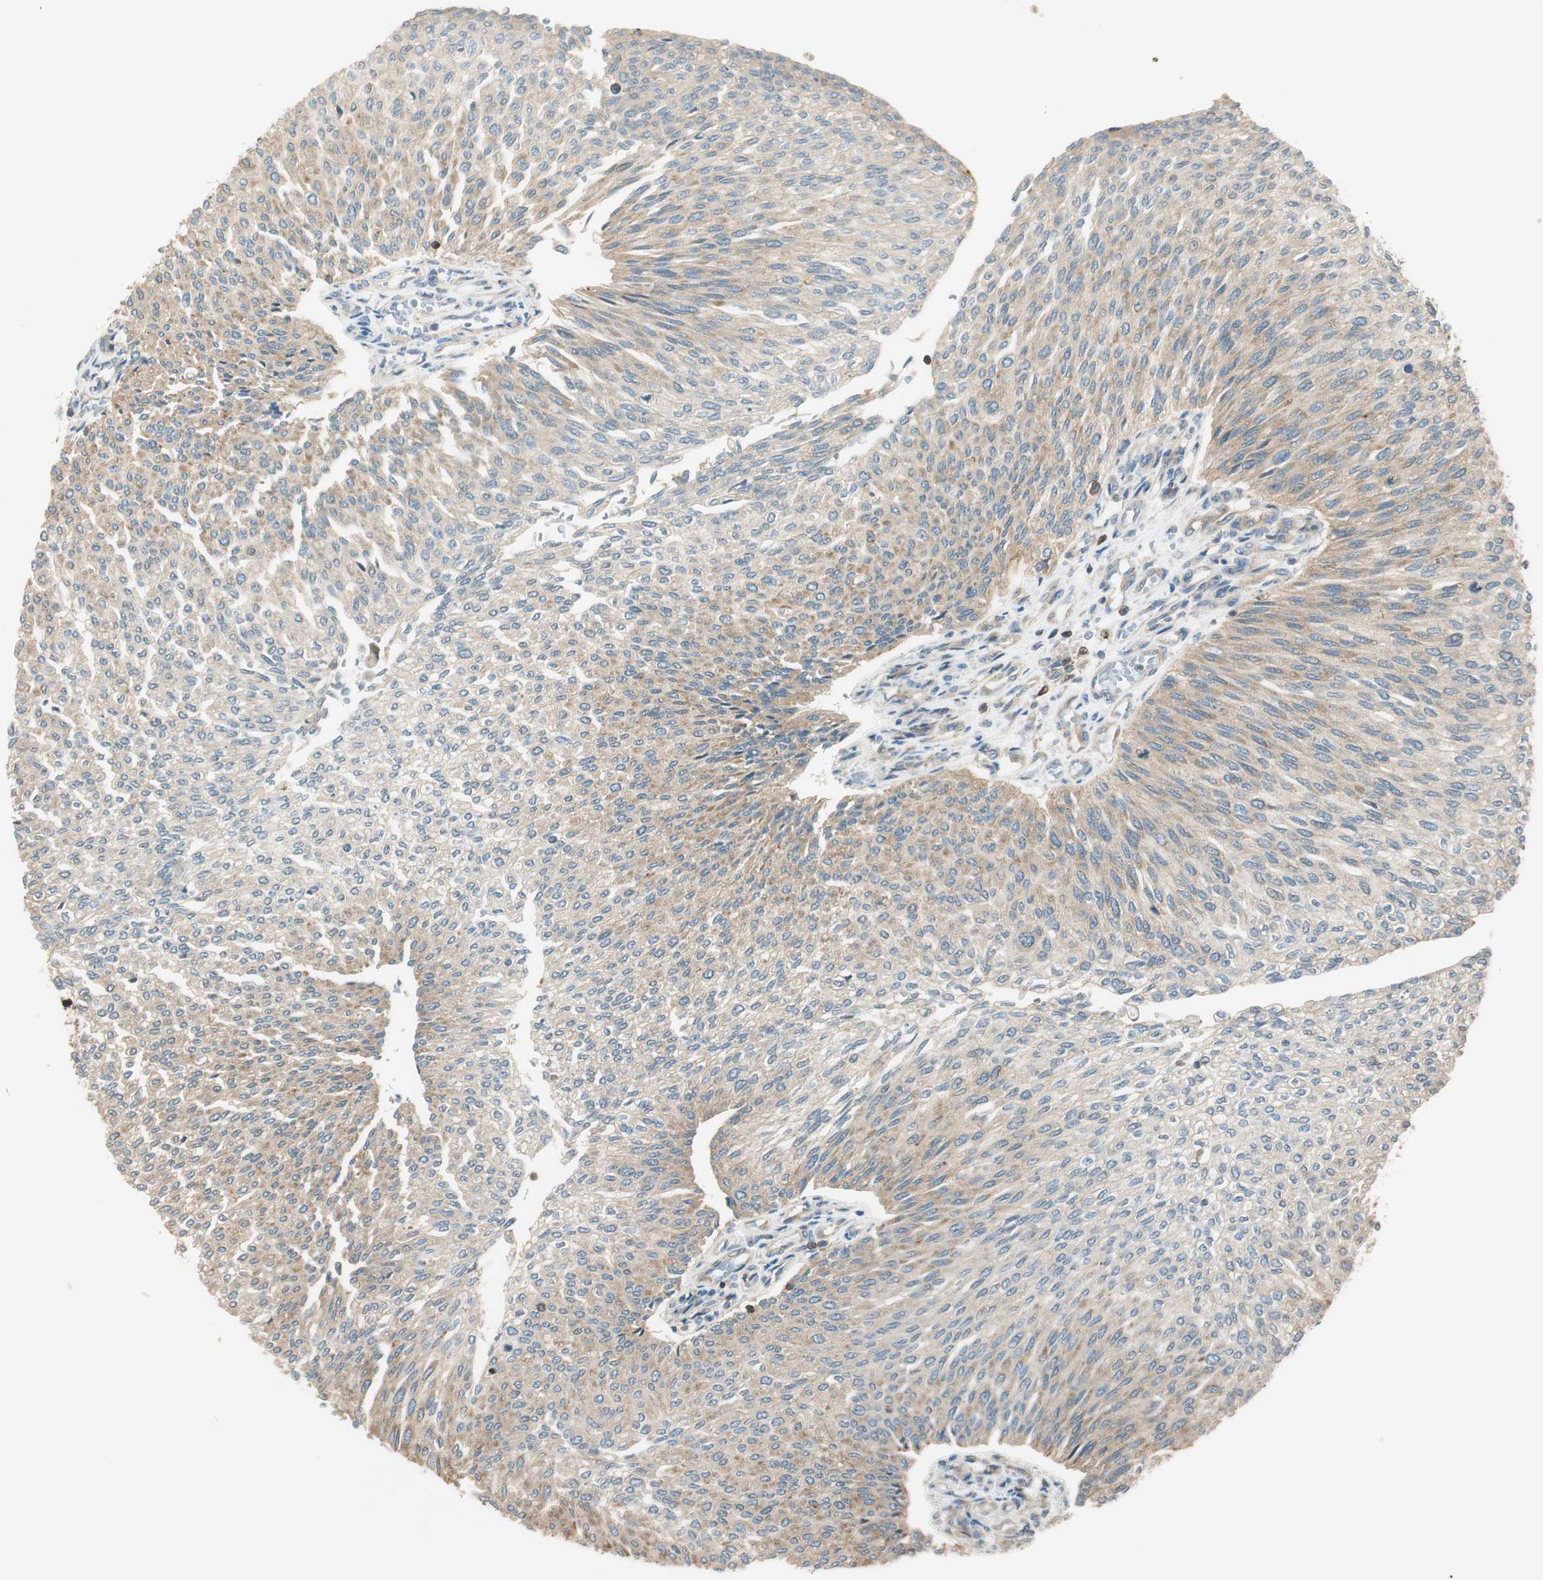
{"staining": {"intensity": "weak", "quantity": ">75%", "location": "cytoplasmic/membranous"}, "tissue": "urothelial cancer", "cell_type": "Tumor cells", "image_type": "cancer", "snomed": [{"axis": "morphology", "description": "Urothelial carcinoma, Low grade"}, {"axis": "topography", "description": "Urinary bladder"}], "caption": "This is an image of immunohistochemistry (IHC) staining of low-grade urothelial carcinoma, which shows weak staining in the cytoplasmic/membranous of tumor cells.", "gene": "PI4K2B", "patient": {"sex": "female", "age": 79}}